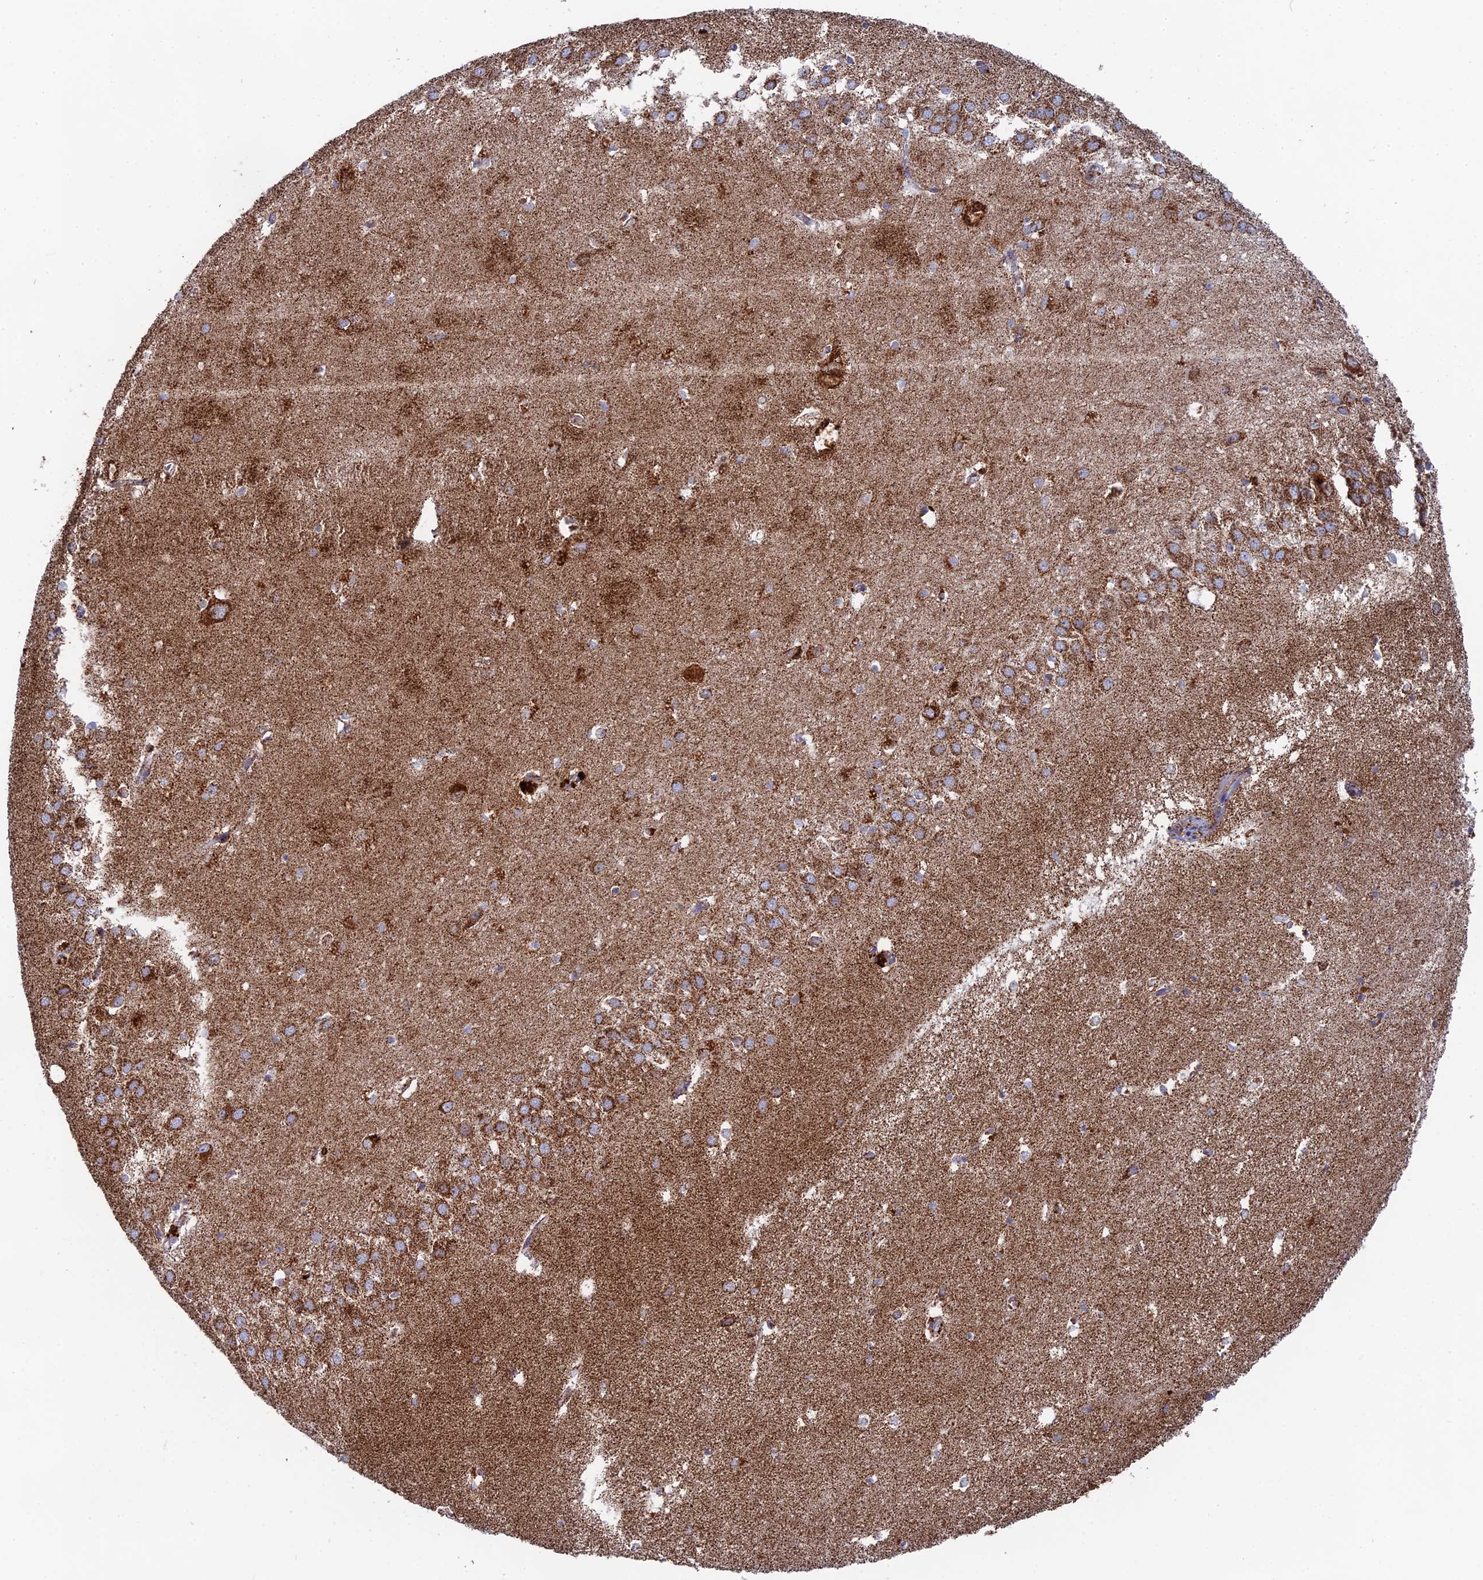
{"staining": {"intensity": "moderate", "quantity": "<25%", "location": "cytoplasmic/membranous"}, "tissue": "hippocampus", "cell_type": "Glial cells", "image_type": "normal", "snomed": [{"axis": "morphology", "description": "Normal tissue, NOS"}, {"axis": "topography", "description": "Hippocampus"}], "caption": "This micrograph shows immunohistochemistry (IHC) staining of normal human hippocampus, with low moderate cytoplasmic/membranous expression in about <25% of glial cells.", "gene": "NDUFA5", "patient": {"sex": "female", "age": 64}}